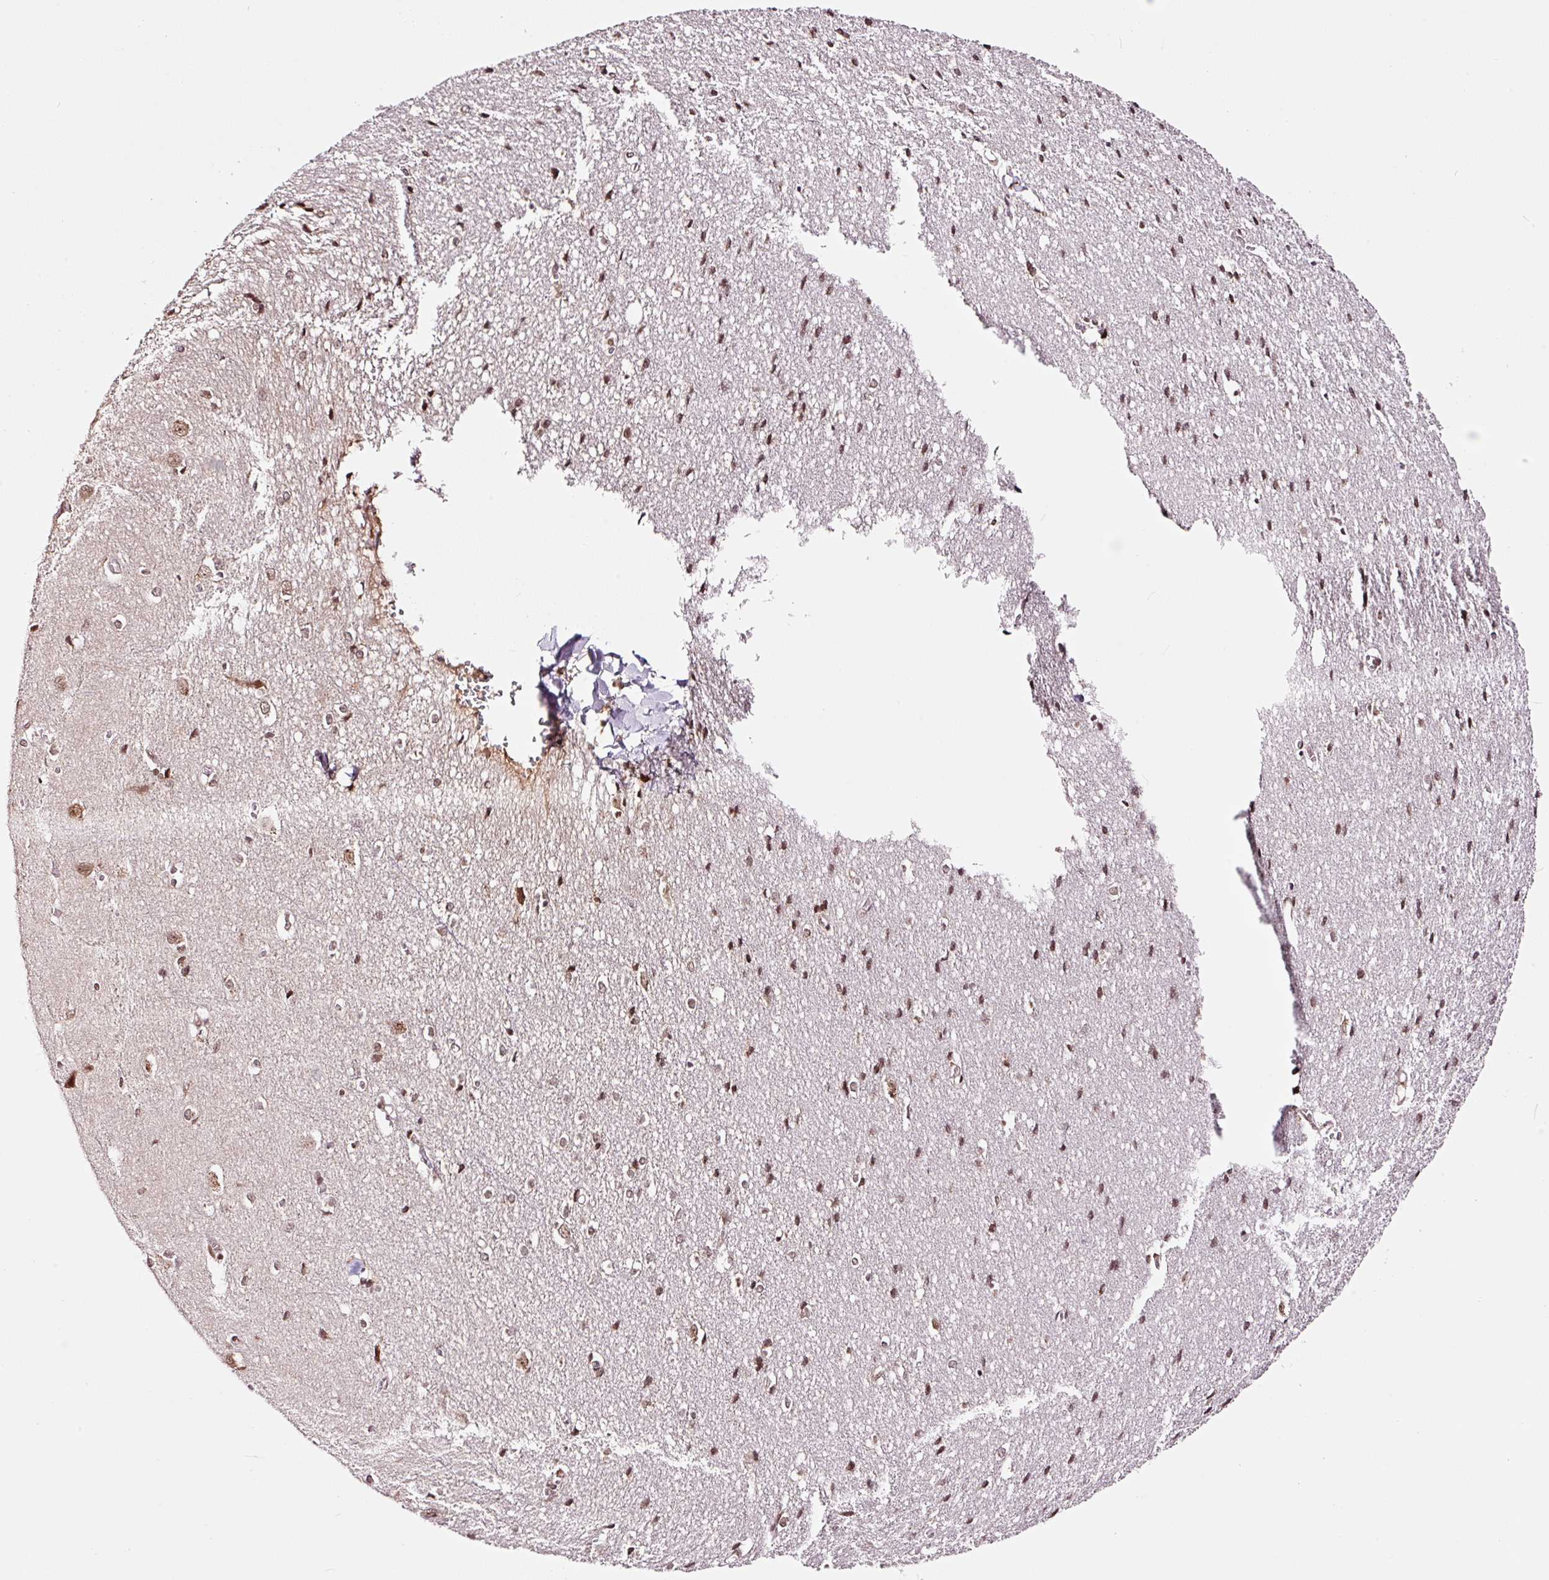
{"staining": {"intensity": "weak", "quantity": ">75%", "location": "cytoplasmic/membranous,nuclear"}, "tissue": "cerebral cortex", "cell_type": "Endothelial cells", "image_type": "normal", "snomed": [{"axis": "morphology", "description": "Normal tissue, NOS"}, {"axis": "topography", "description": "Cerebral cortex"}], "caption": "Endothelial cells demonstrate low levels of weak cytoplasmic/membranous,nuclear staining in approximately >75% of cells in benign cerebral cortex.", "gene": "RFC4", "patient": {"sex": "male", "age": 37}}